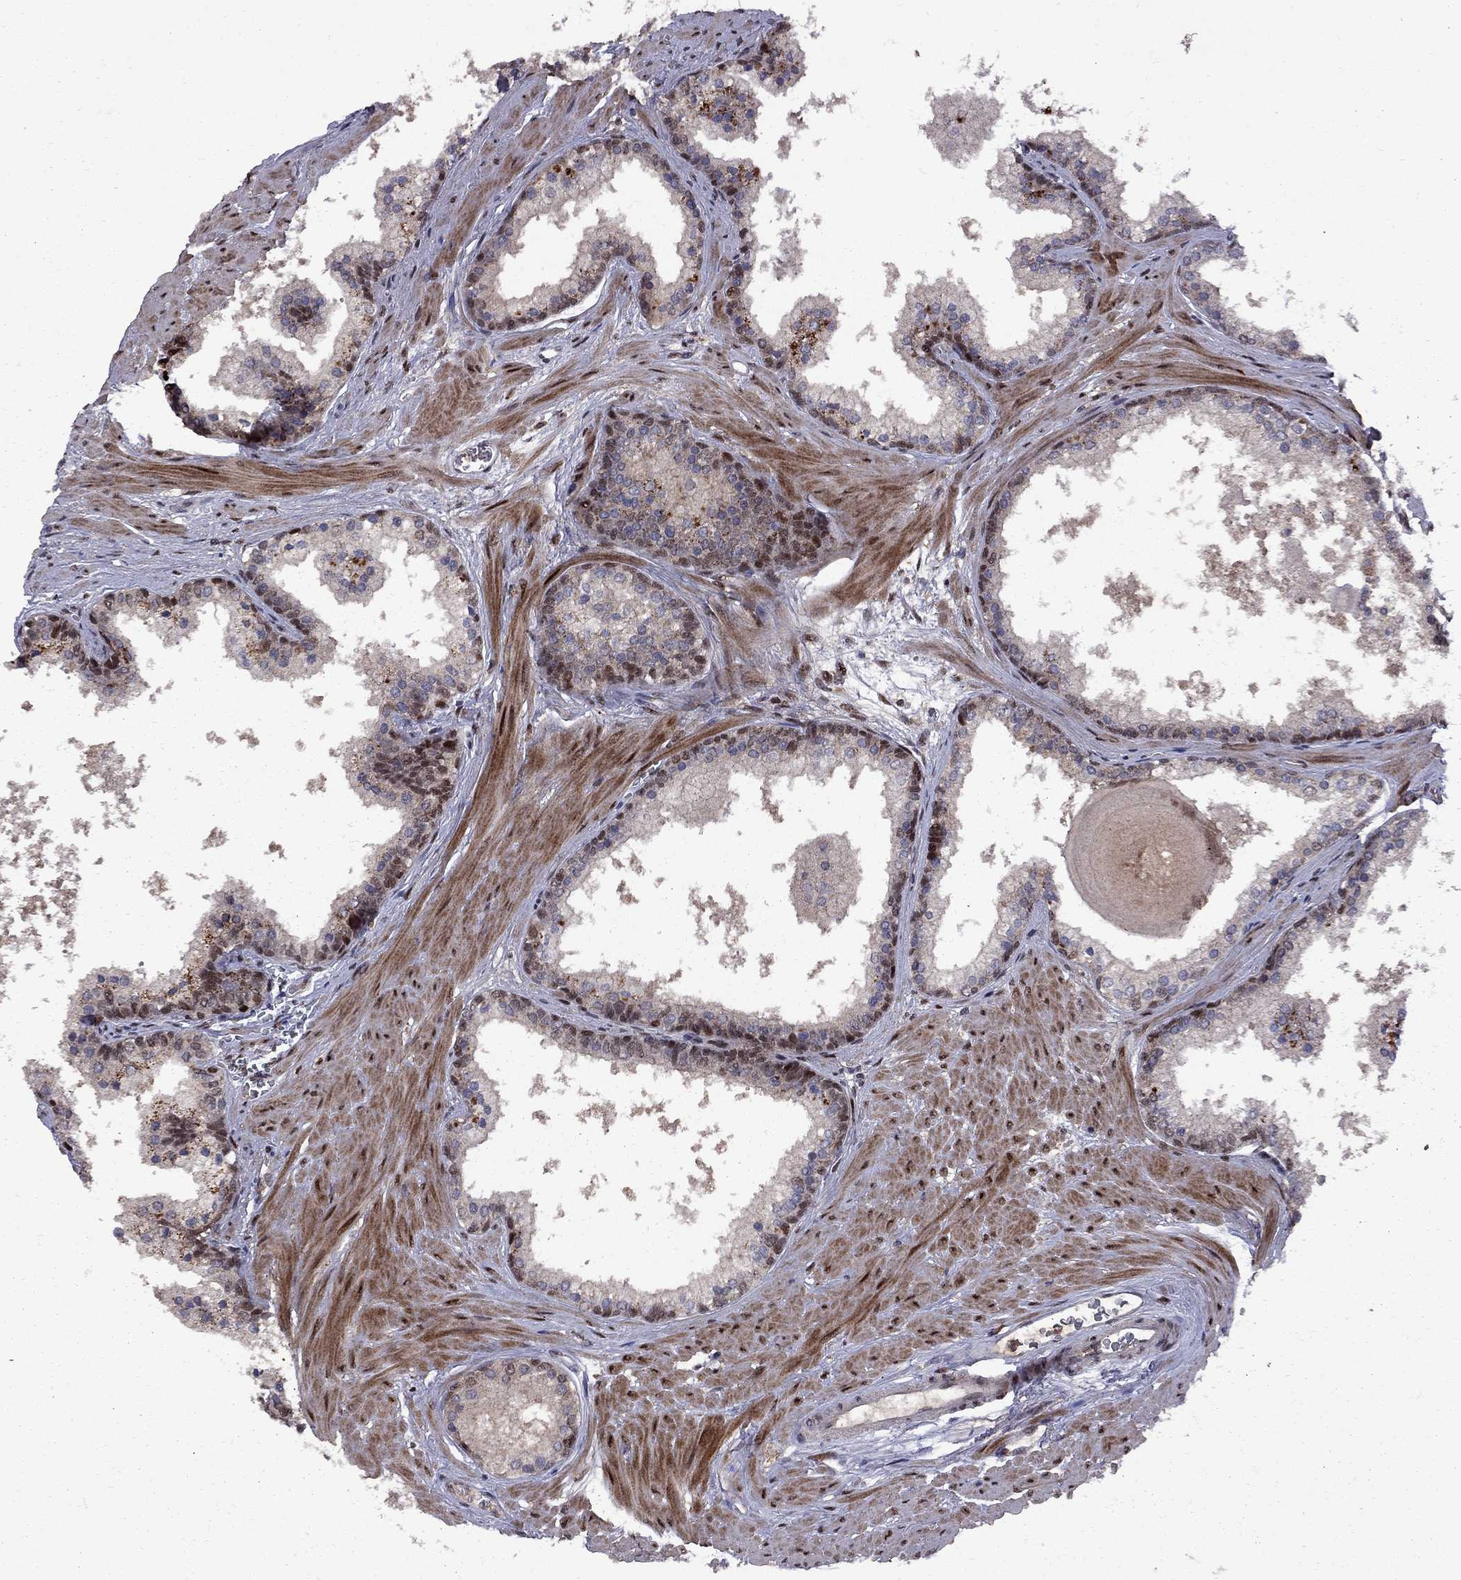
{"staining": {"intensity": "moderate", "quantity": "<25%", "location": "nuclear"}, "tissue": "prostate", "cell_type": "Glandular cells", "image_type": "normal", "snomed": [{"axis": "morphology", "description": "Normal tissue, NOS"}, {"axis": "topography", "description": "Prostate"}], "caption": "Protein staining by immunohistochemistry (IHC) exhibits moderate nuclear staining in approximately <25% of glandular cells in normal prostate.", "gene": "IPP", "patient": {"sex": "male", "age": 61}}